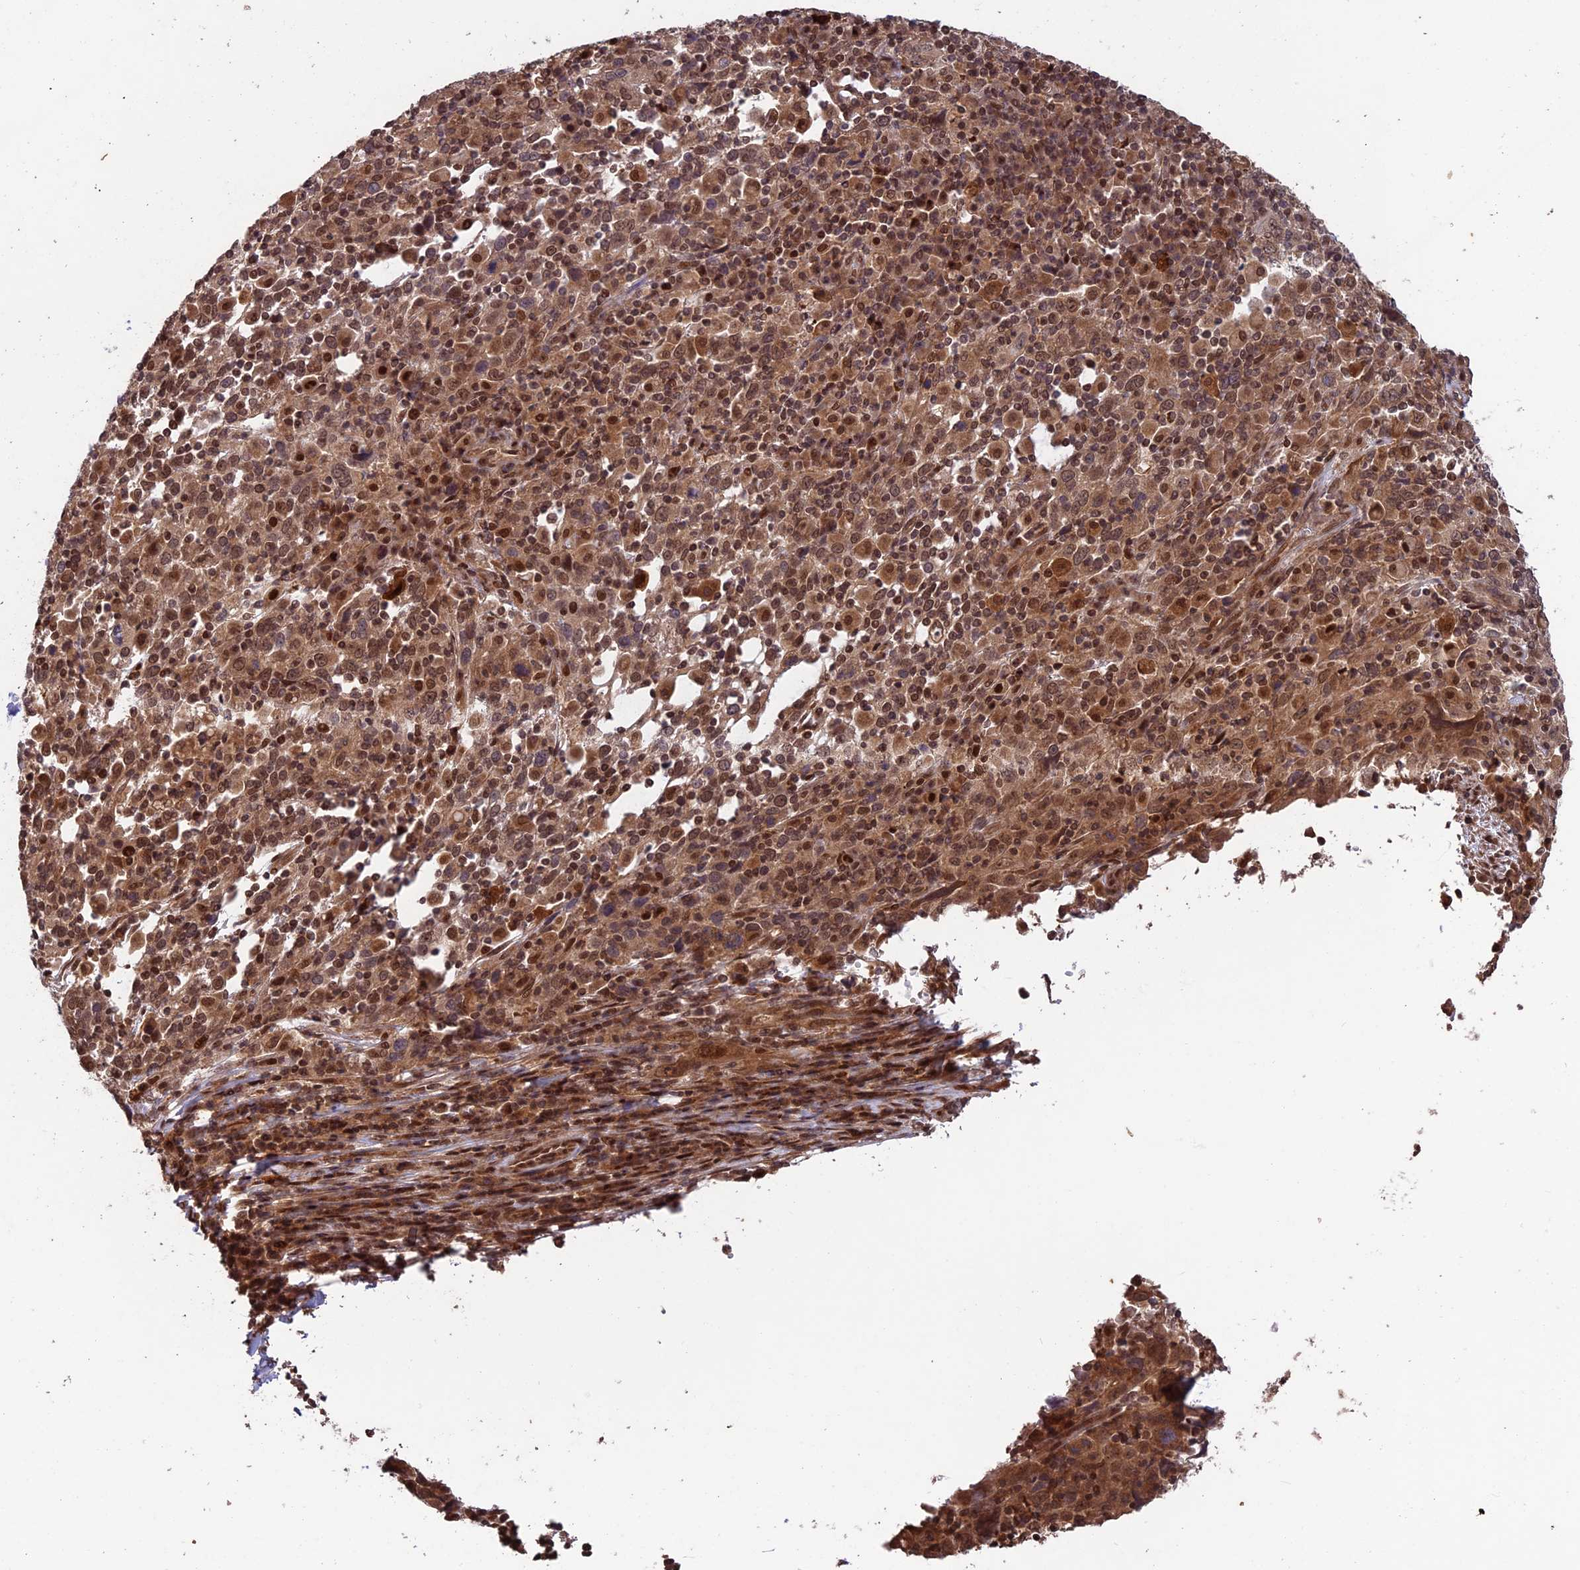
{"staining": {"intensity": "moderate", "quantity": ">75%", "location": "cytoplasmic/membranous,nuclear"}, "tissue": "cervical cancer", "cell_type": "Tumor cells", "image_type": "cancer", "snomed": [{"axis": "morphology", "description": "Squamous cell carcinoma, NOS"}, {"axis": "topography", "description": "Cervix"}], "caption": "Immunohistochemistry (IHC) of human cervical cancer (squamous cell carcinoma) shows medium levels of moderate cytoplasmic/membranous and nuclear staining in approximately >75% of tumor cells. The protein of interest is shown in brown color, while the nuclei are stained blue.", "gene": "MAST2", "patient": {"sex": "female", "age": 46}}